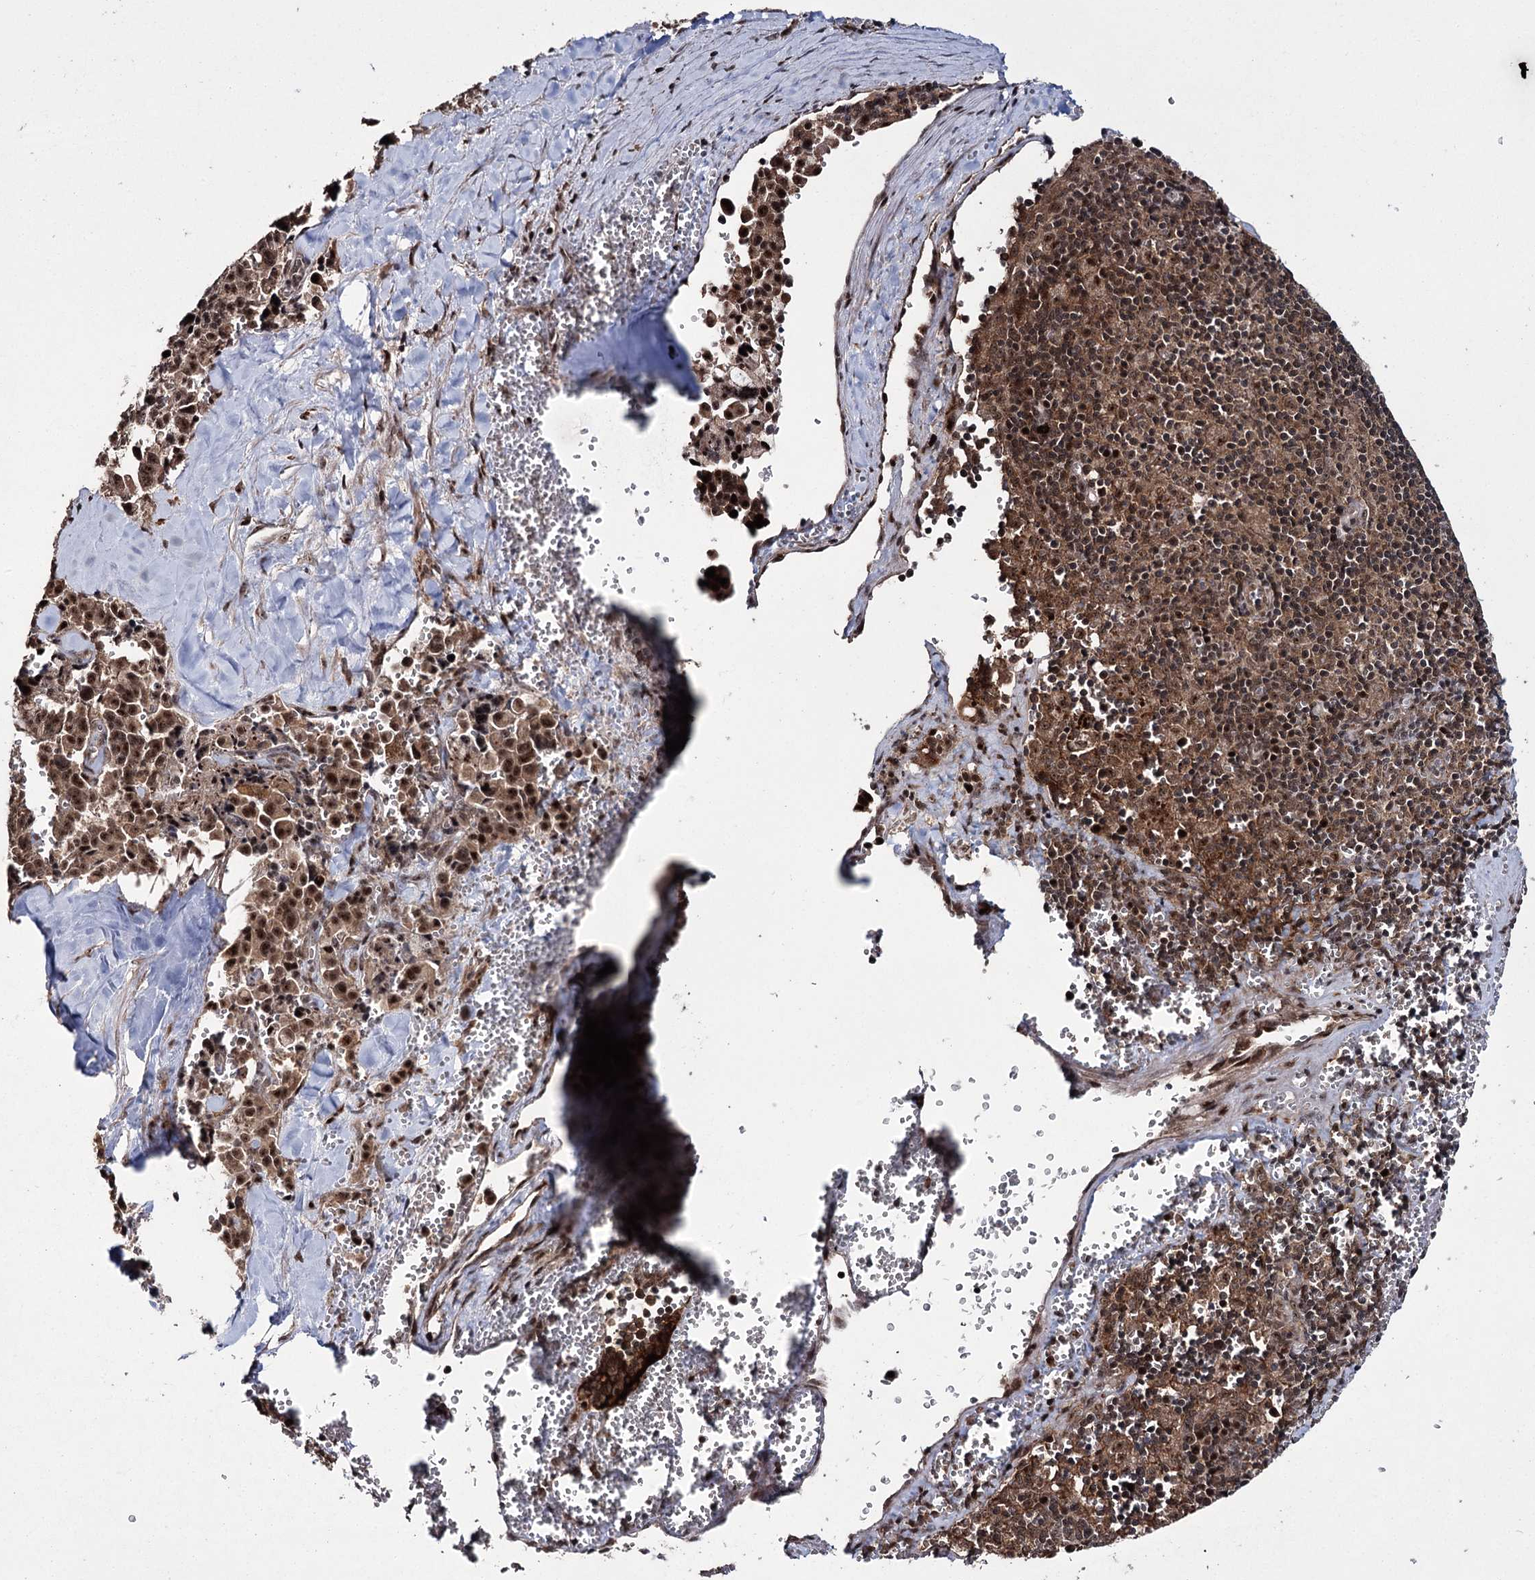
{"staining": {"intensity": "strong", "quantity": ">75%", "location": "nuclear"}, "tissue": "pancreatic cancer", "cell_type": "Tumor cells", "image_type": "cancer", "snomed": [{"axis": "morphology", "description": "Adenocarcinoma, NOS"}, {"axis": "topography", "description": "Pancreas"}], "caption": "The image shows staining of pancreatic cancer (adenocarcinoma), revealing strong nuclear protein expression (brown color) within tumor cells. The staining was performed using DAB, with brown indicating positive protein expression. Nuclei are stained blue with hematoxylin.", "gene": "MKNK2", "patient": {"sex": "male", "age": 65}}